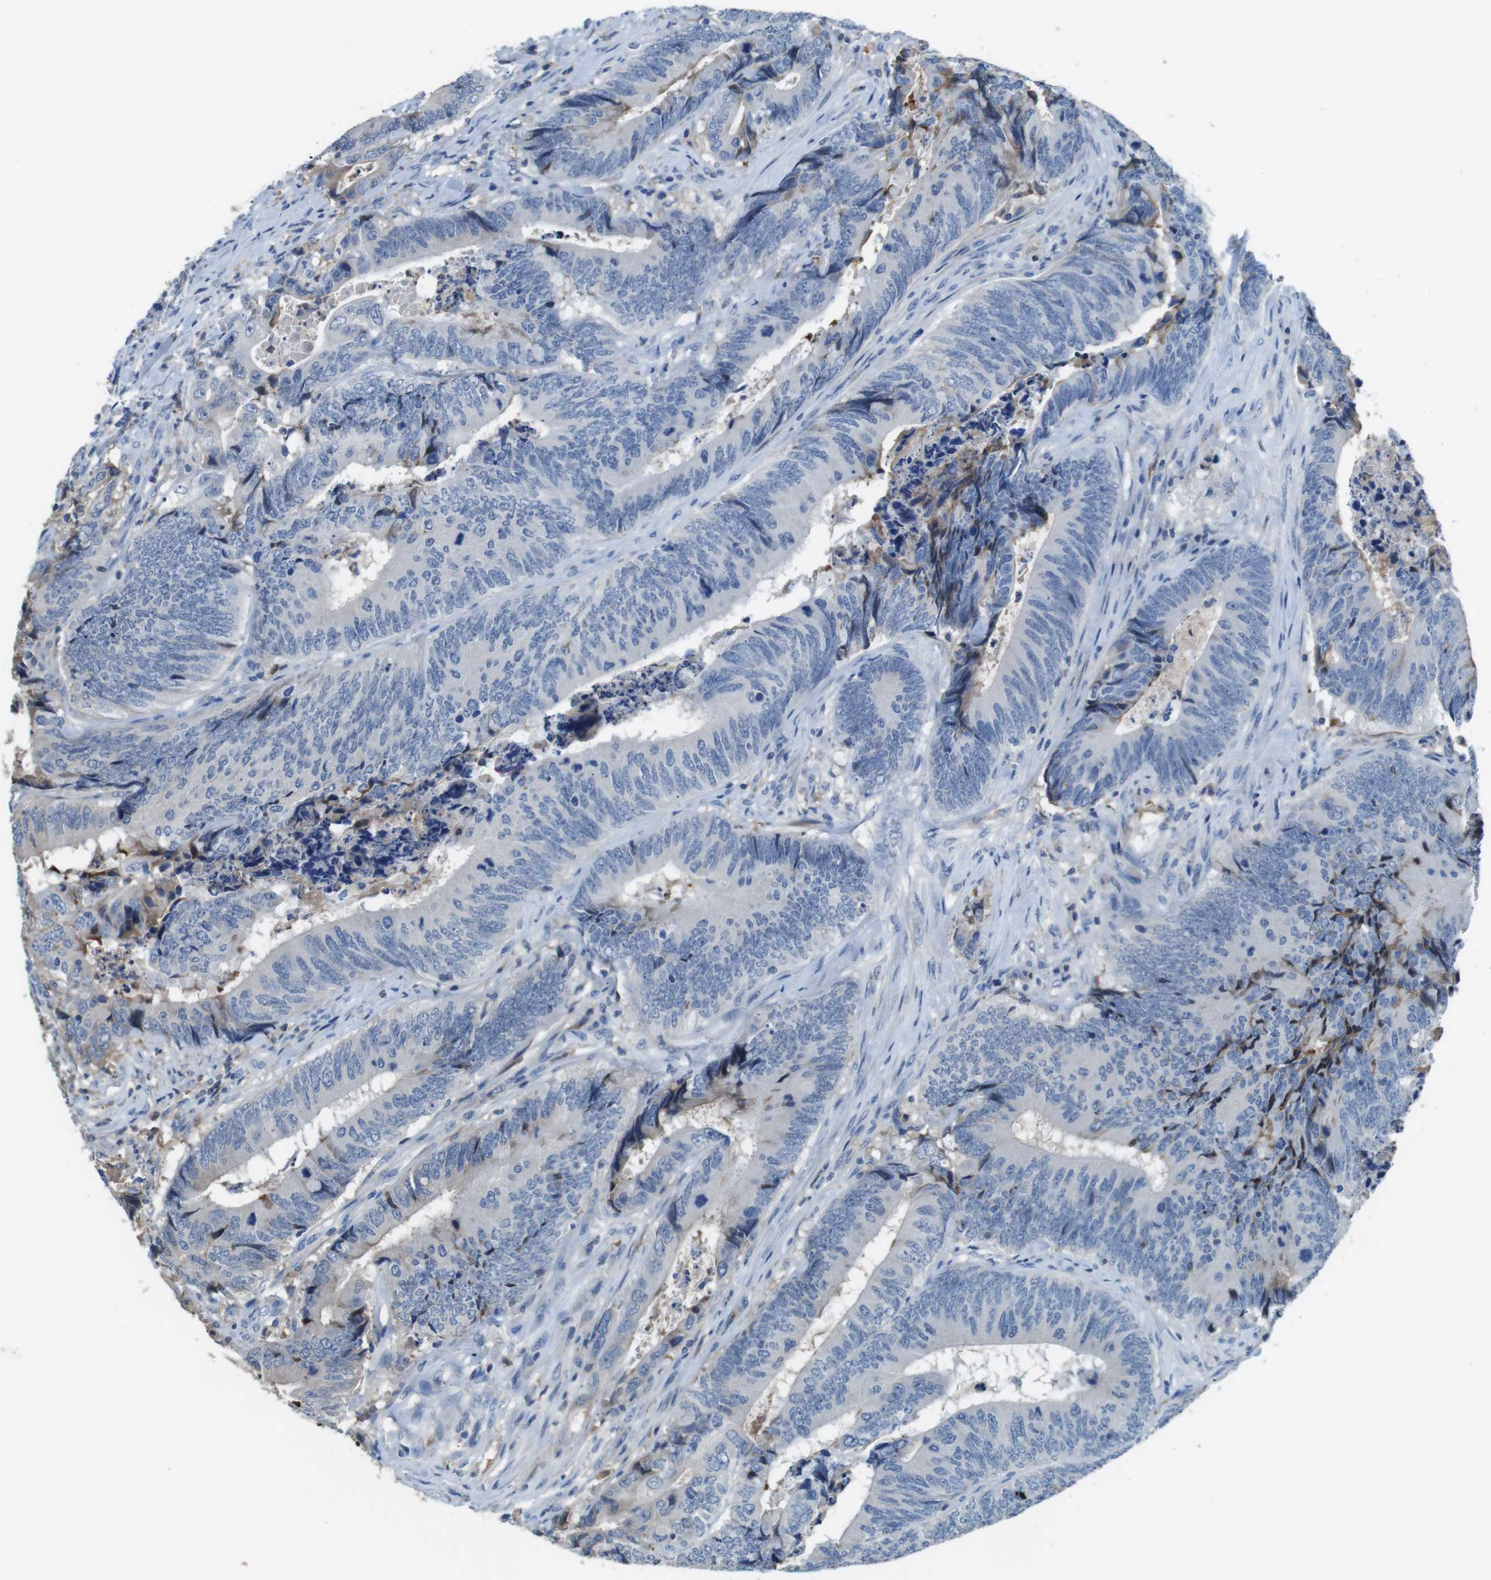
{"staining": {"intensity": "weak", "quantity": "<25%", "location": "cytoplasmic/membranous"}, "tissue": "colorectal cancer", "cell_type": "Tumor cells", "image_type": "cancer", "snomed": [{"axis": "morphology", "description": "Normal tissue, NOS"}, {"axis": "morphology", "description": "Adenocarcinoma, NOS"}, {"axis": "topography", "description": "Colon"}], "caption": "An immunohistochemistry image of adenocarcinoma (colorectal) is shown. There is no staining in tumor cells of adenocarcinoma (colorectal).", "gene": "TMPRSS15", "patient": {"sex": "male", "age": 56}}